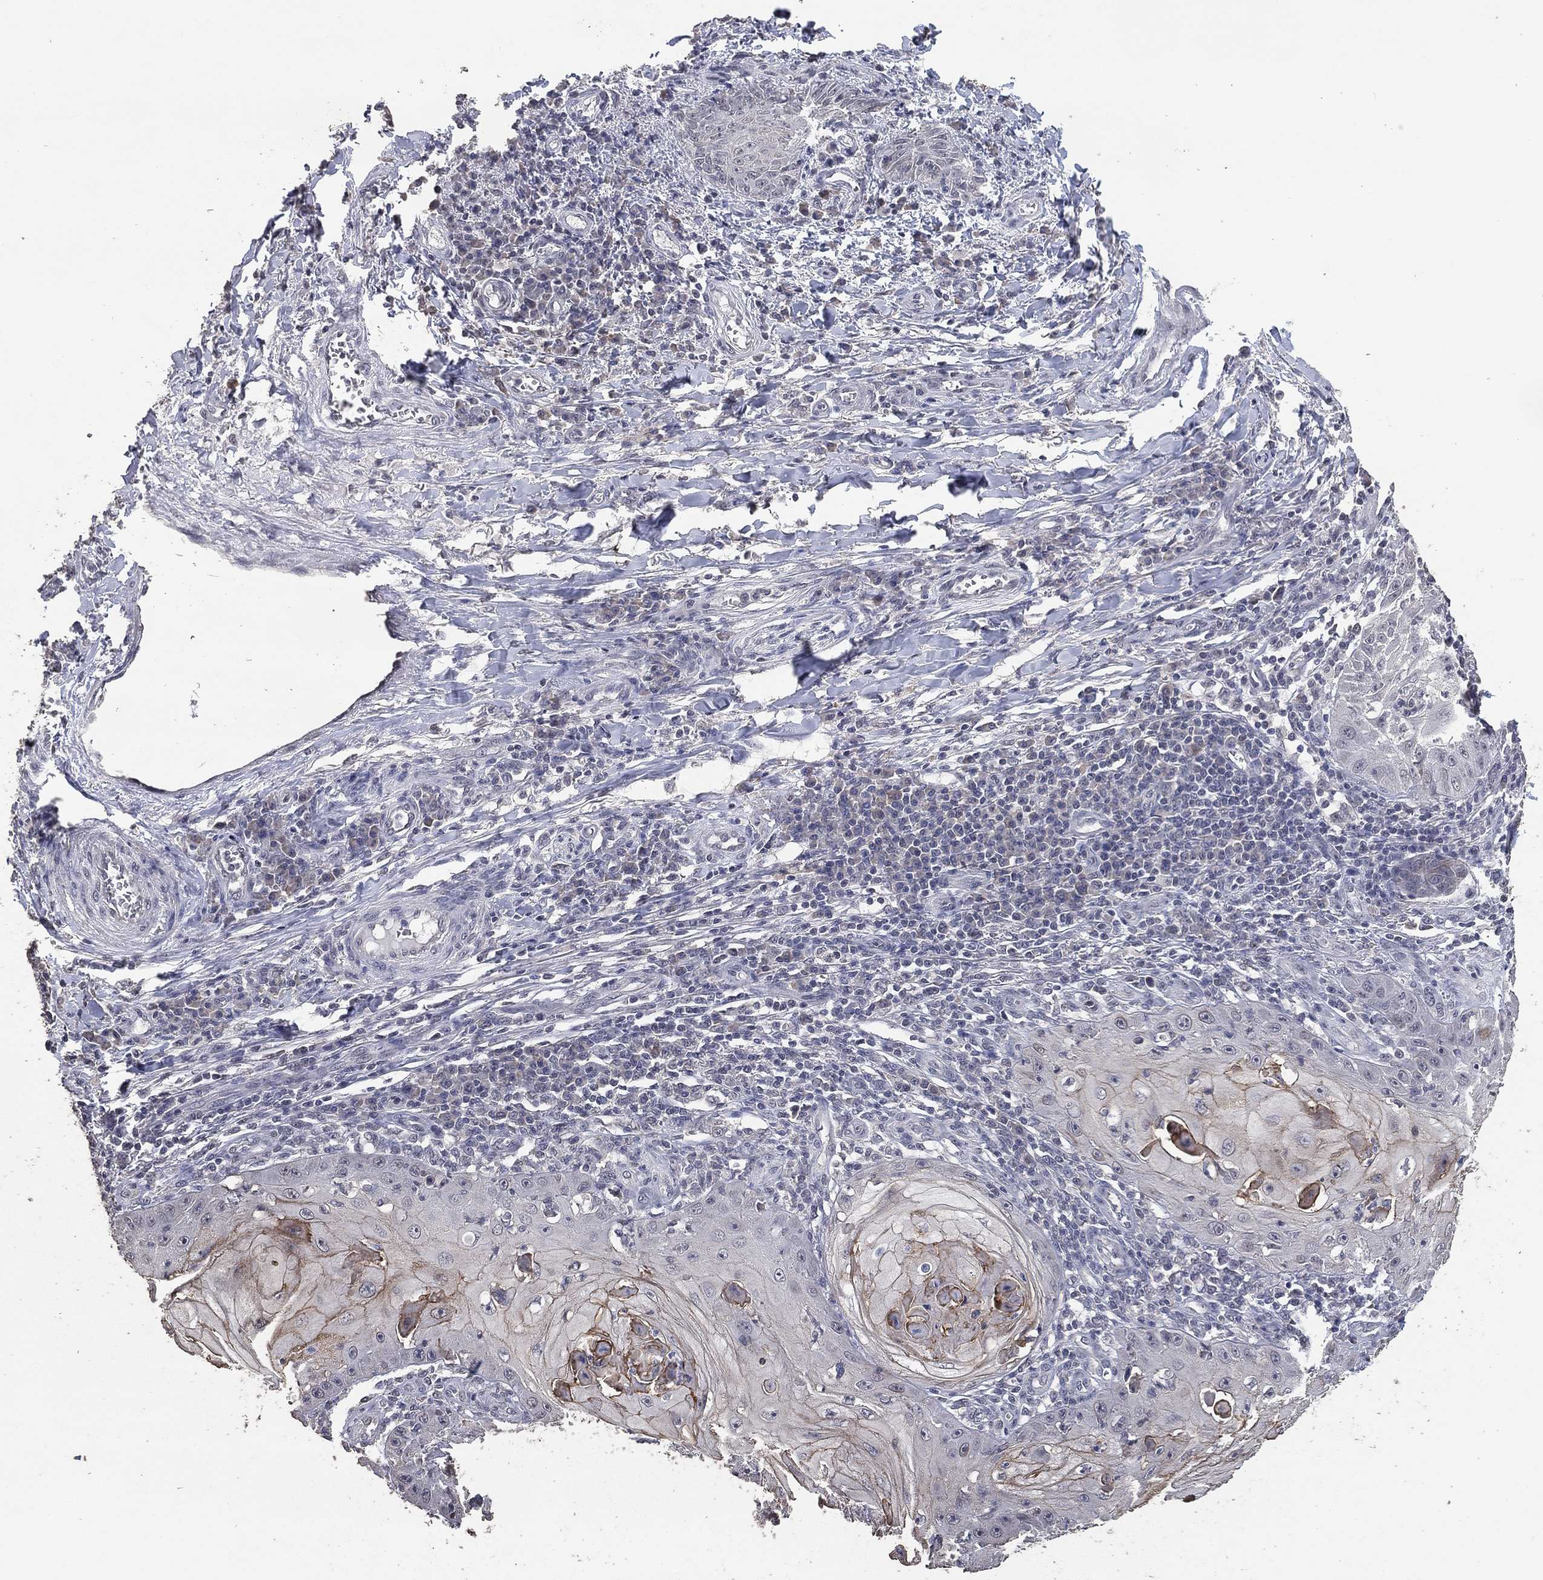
{"staining": {"intensity": "moderate", "quantity": "<25%", "location": "cytoplasmic/membranous"}, "tissue": "skin cancer", "cell_type": "Tumor cells", "image_type": "cancer", "snomed": [{"axis": "morphology", "description": "Squamous cell carcinoma, NOS"}, {"axis": "topography", "description": "Skin"}], "caption": "Immunohistochemistry (IHC) (DAB) staining of squamous cell carcinoma (skin) reveals moderate cytoplasmic/membranous protein expression in approximately <25% of tumor cells.", "gene": "DSG1", "patient": {"sex": "male", "age": 70}}